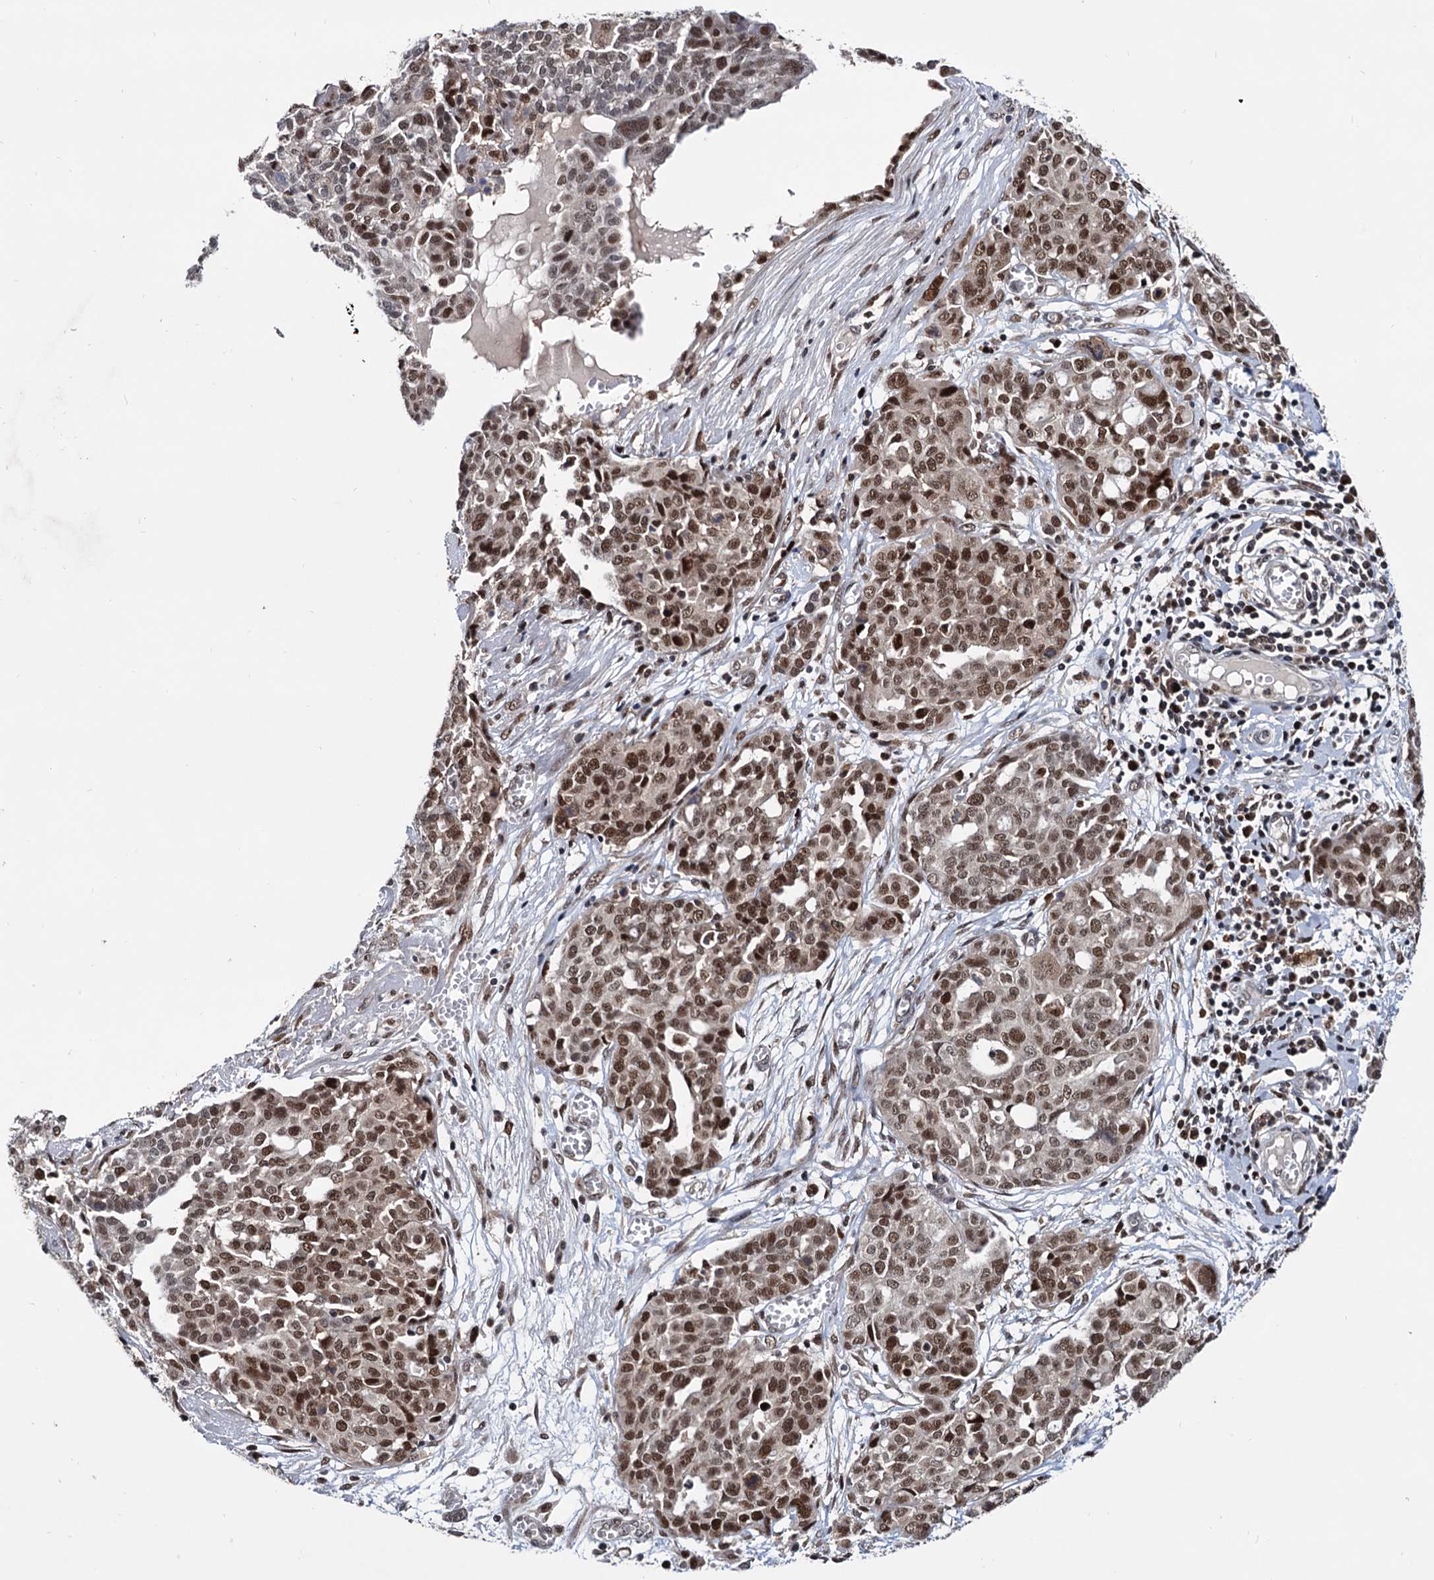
{"staining": {"intensity": "moderate", "quantity": ">75%", "location": "nuclear"}, "tissue": "ovarian cancer", "cell_type": "Tumor cells", "image_type": "cancer", "snomed": [{"axis": "morphology", "description": "Cystadenocarcinoma, serous, NOS"}, {"axis": "topography", "description": "Soft tissue"}, {"axis": "topography", "description": "Ovary"}], "caption": "Immunohistochemical staining of human serous cystadenocarcinoma (ovarian) reveals medium levels of moderate nuclear expression in about >75% of tumor cells. (Stains: DAB in brown, nuclei in blue, Microscopy: brightfield microscopy at high magnification).", "gene": "RNASEH2B", "patient": {"sex": "female", "age": 57}}